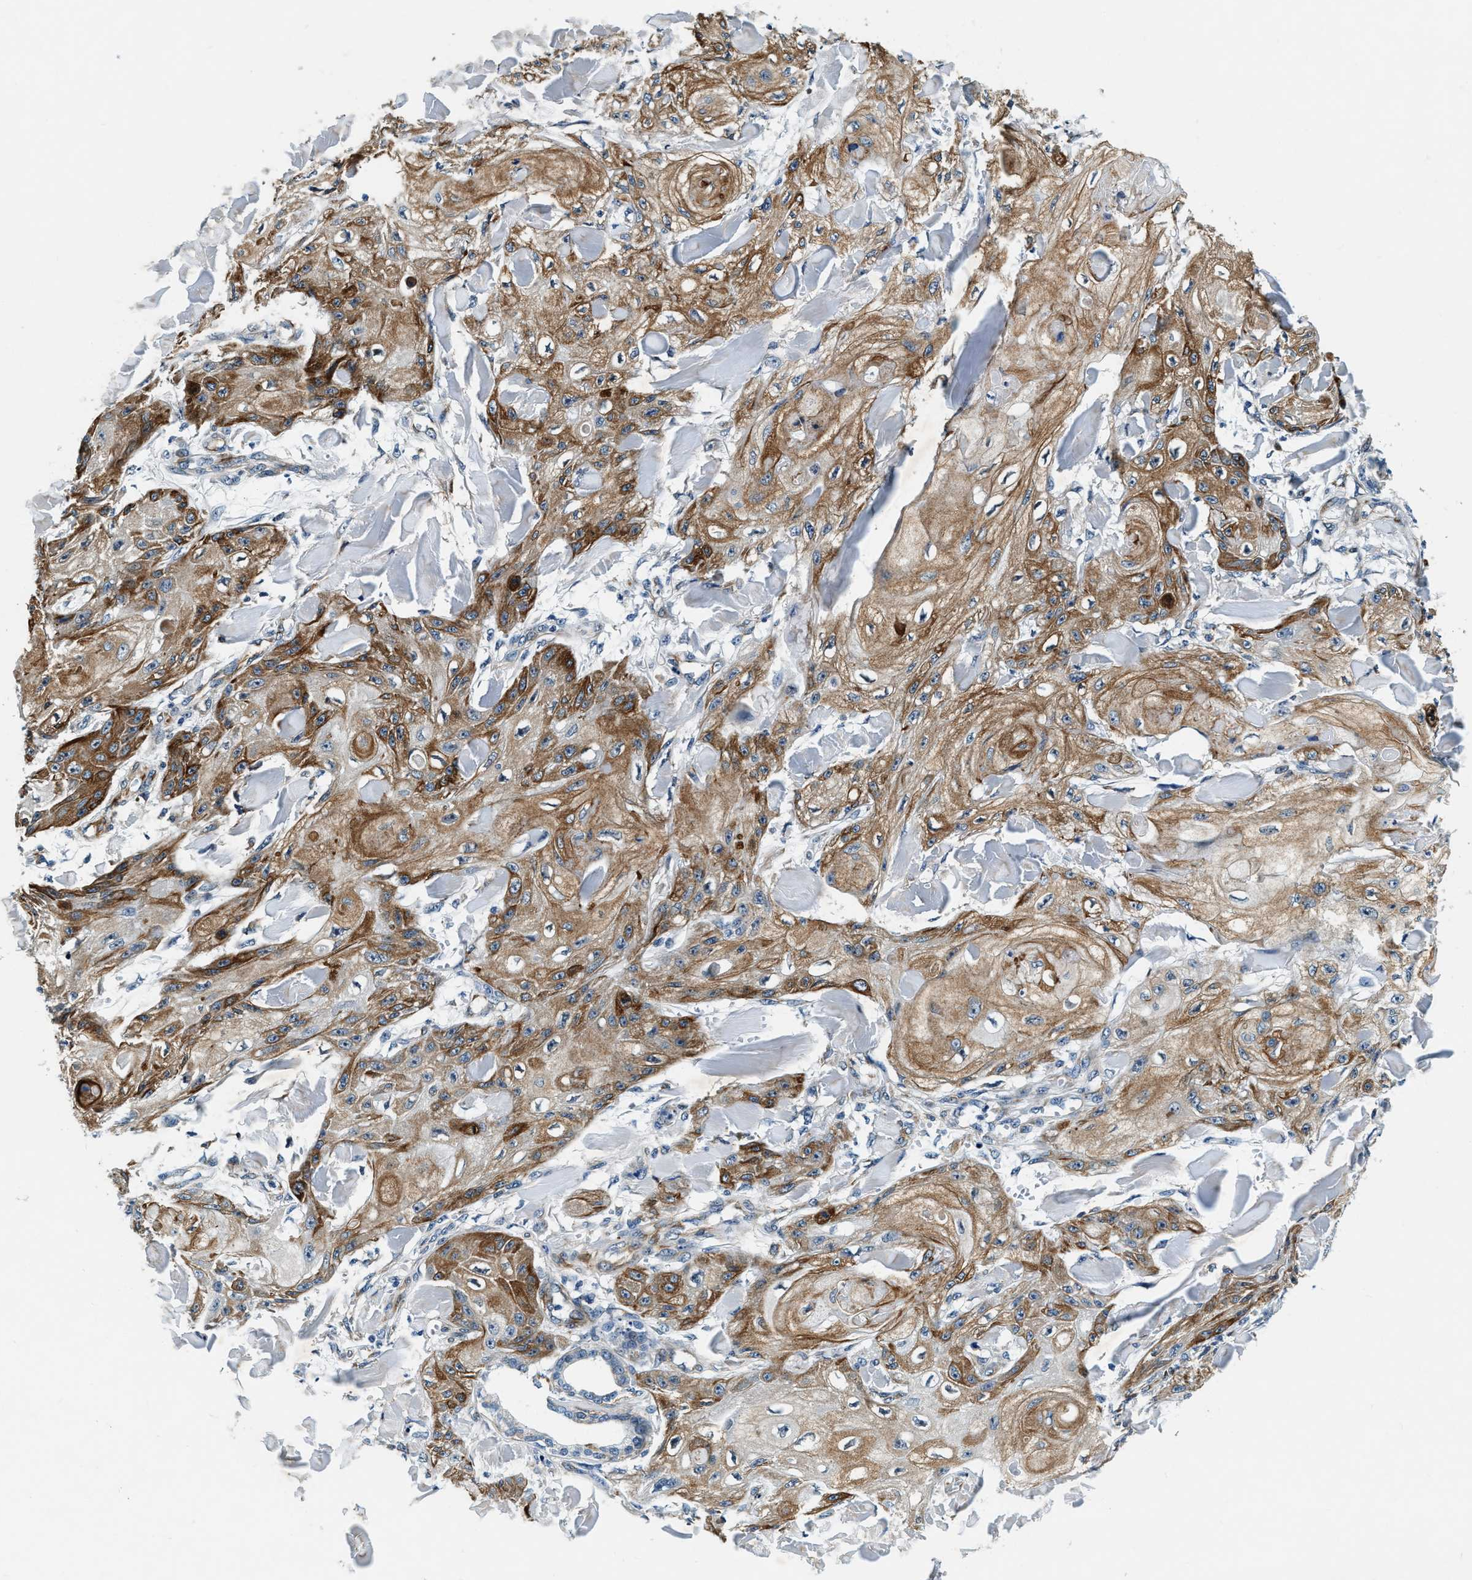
{"staining": {"intensity": "moderate", "quantity": ">75%", "location": "cytoplasmic/membranous"}, "tissue": "skin cancer", "cell_type": "Tumor cells", "image_type": "cancer", "snomed": [{"axis": "morphology", "description": "Squamous cell carcinoma, NOS"}, {"axis": "topography", "description": "Skin"}], "caption": "A histopathology image showing moderate cytoplasmic/membranous expression in approximately >75% of tumor cells in squamous cell carcinoma (skin), as visualized by brown immunohistochemical staining.", "gene": "C2orf66", "patient": {"sex": "male", "age": 74}}